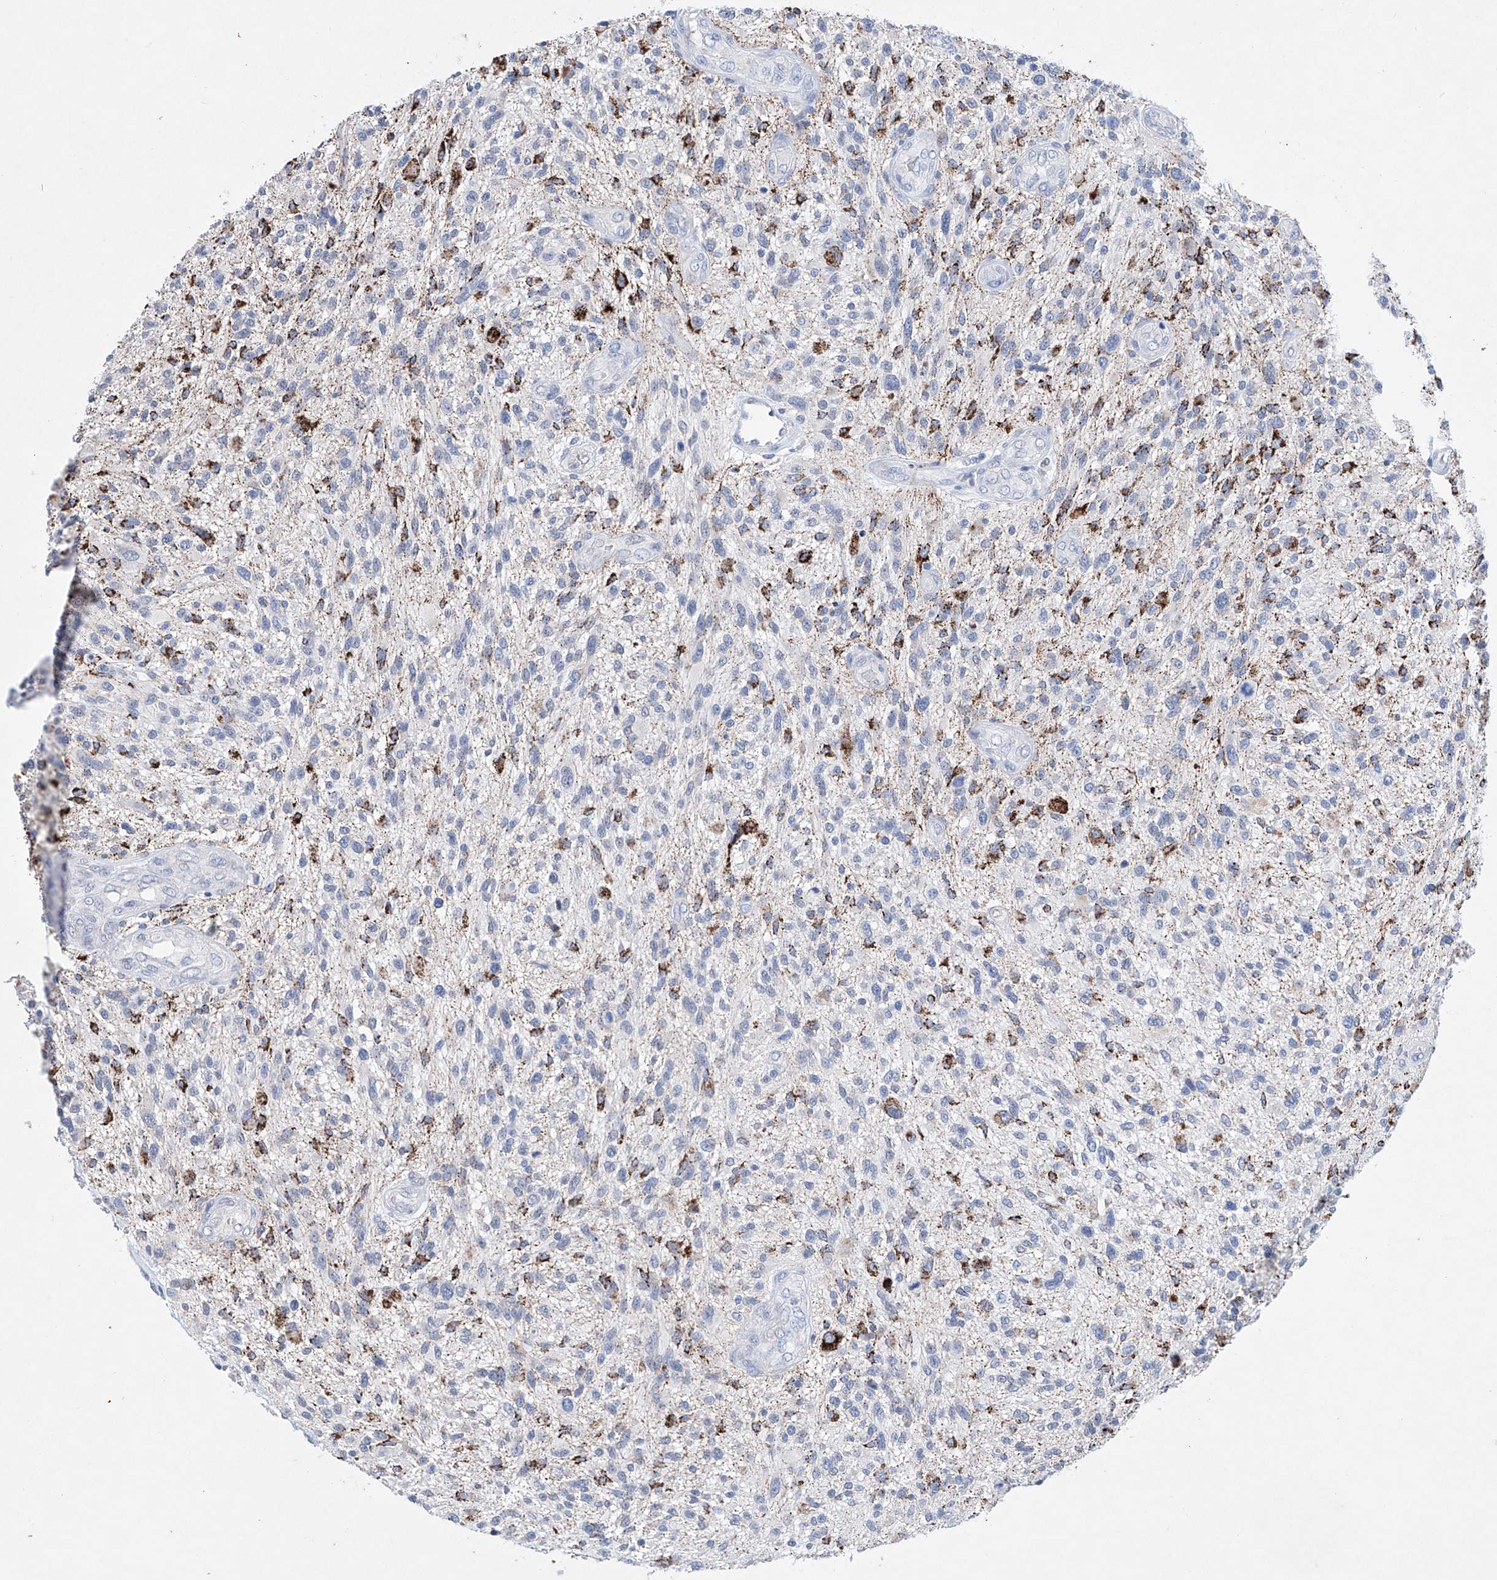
{"staining": {"intensity": "negative", "quantity": "none", "location": "none"}, "tissue": "glioma", "cell_type": "Tumor cells", "image_type": "cancer", "snomed": [{"axis": "morphology", "description": "Glioma, malignant, High grade"}, {"axis": "topography", "description": "Brain"}], "caption": "The IHC image has no significant expression in tumor cells of high-grade glioma (malignant) tissue.", "gene": "NRROS", "patient": {"sex": "male", "age": 47}}